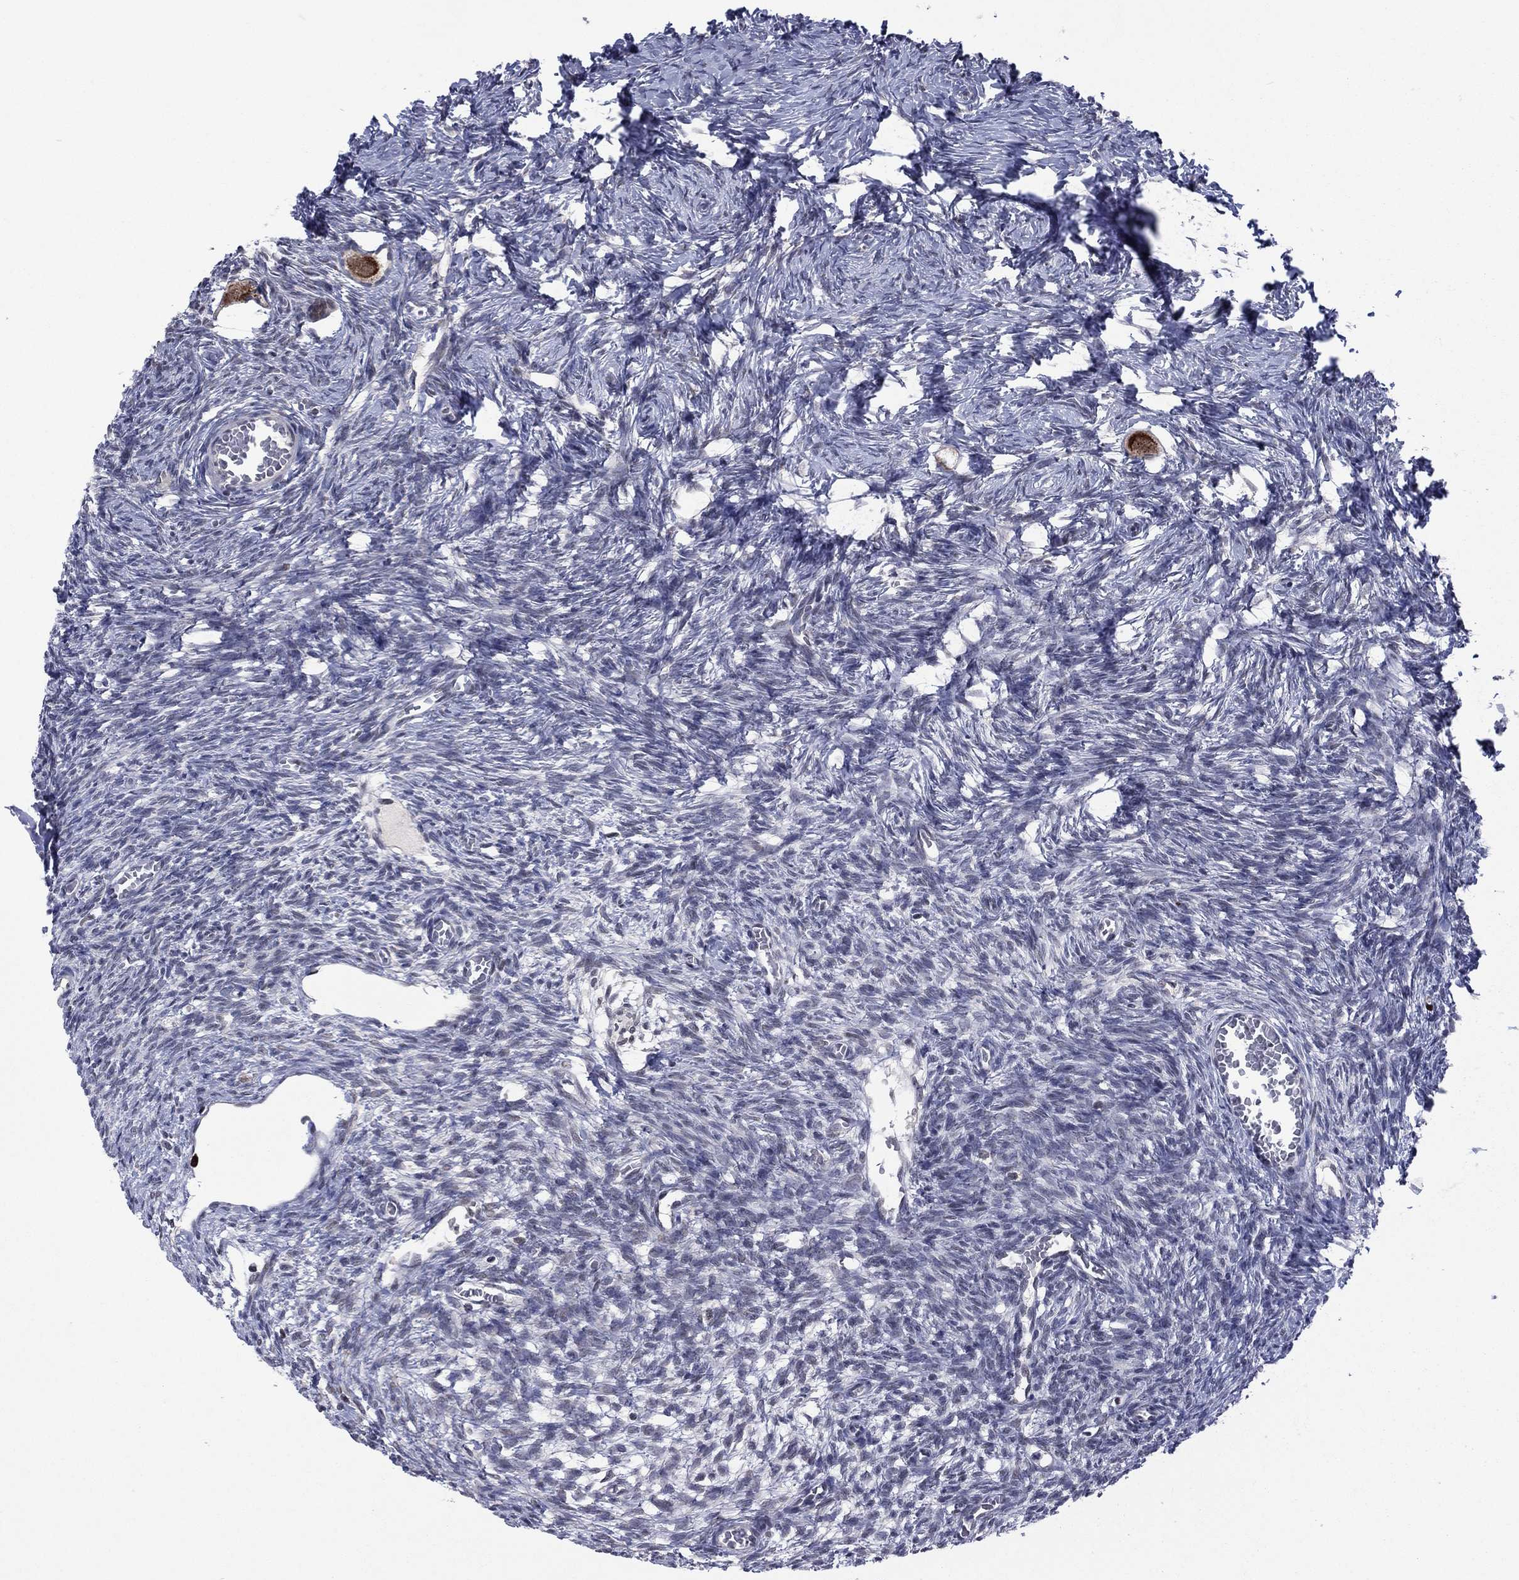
{"staining": {"intensity": "strong", "quantity": "25%-75%", "location": "cytoplasmic/membranous"}, "tissue": "ovary", "cell_type": "Follicle cells", "image_type": "normal", "snomed": [{"axis": "morphology", "description": "Normal tissue, NOS"}, {"axis": "topography", "description": "Ovary"}], "caption": "DAB (3,3'-diaminobenzidine) immunohistochemical staining of normal human ovary reveals strong cytoplasmic/membranous protein staining in about 25%-75% of follicle cells.", "gene": "CDCA5", "patient": {"sex": "female", "age": 27}}